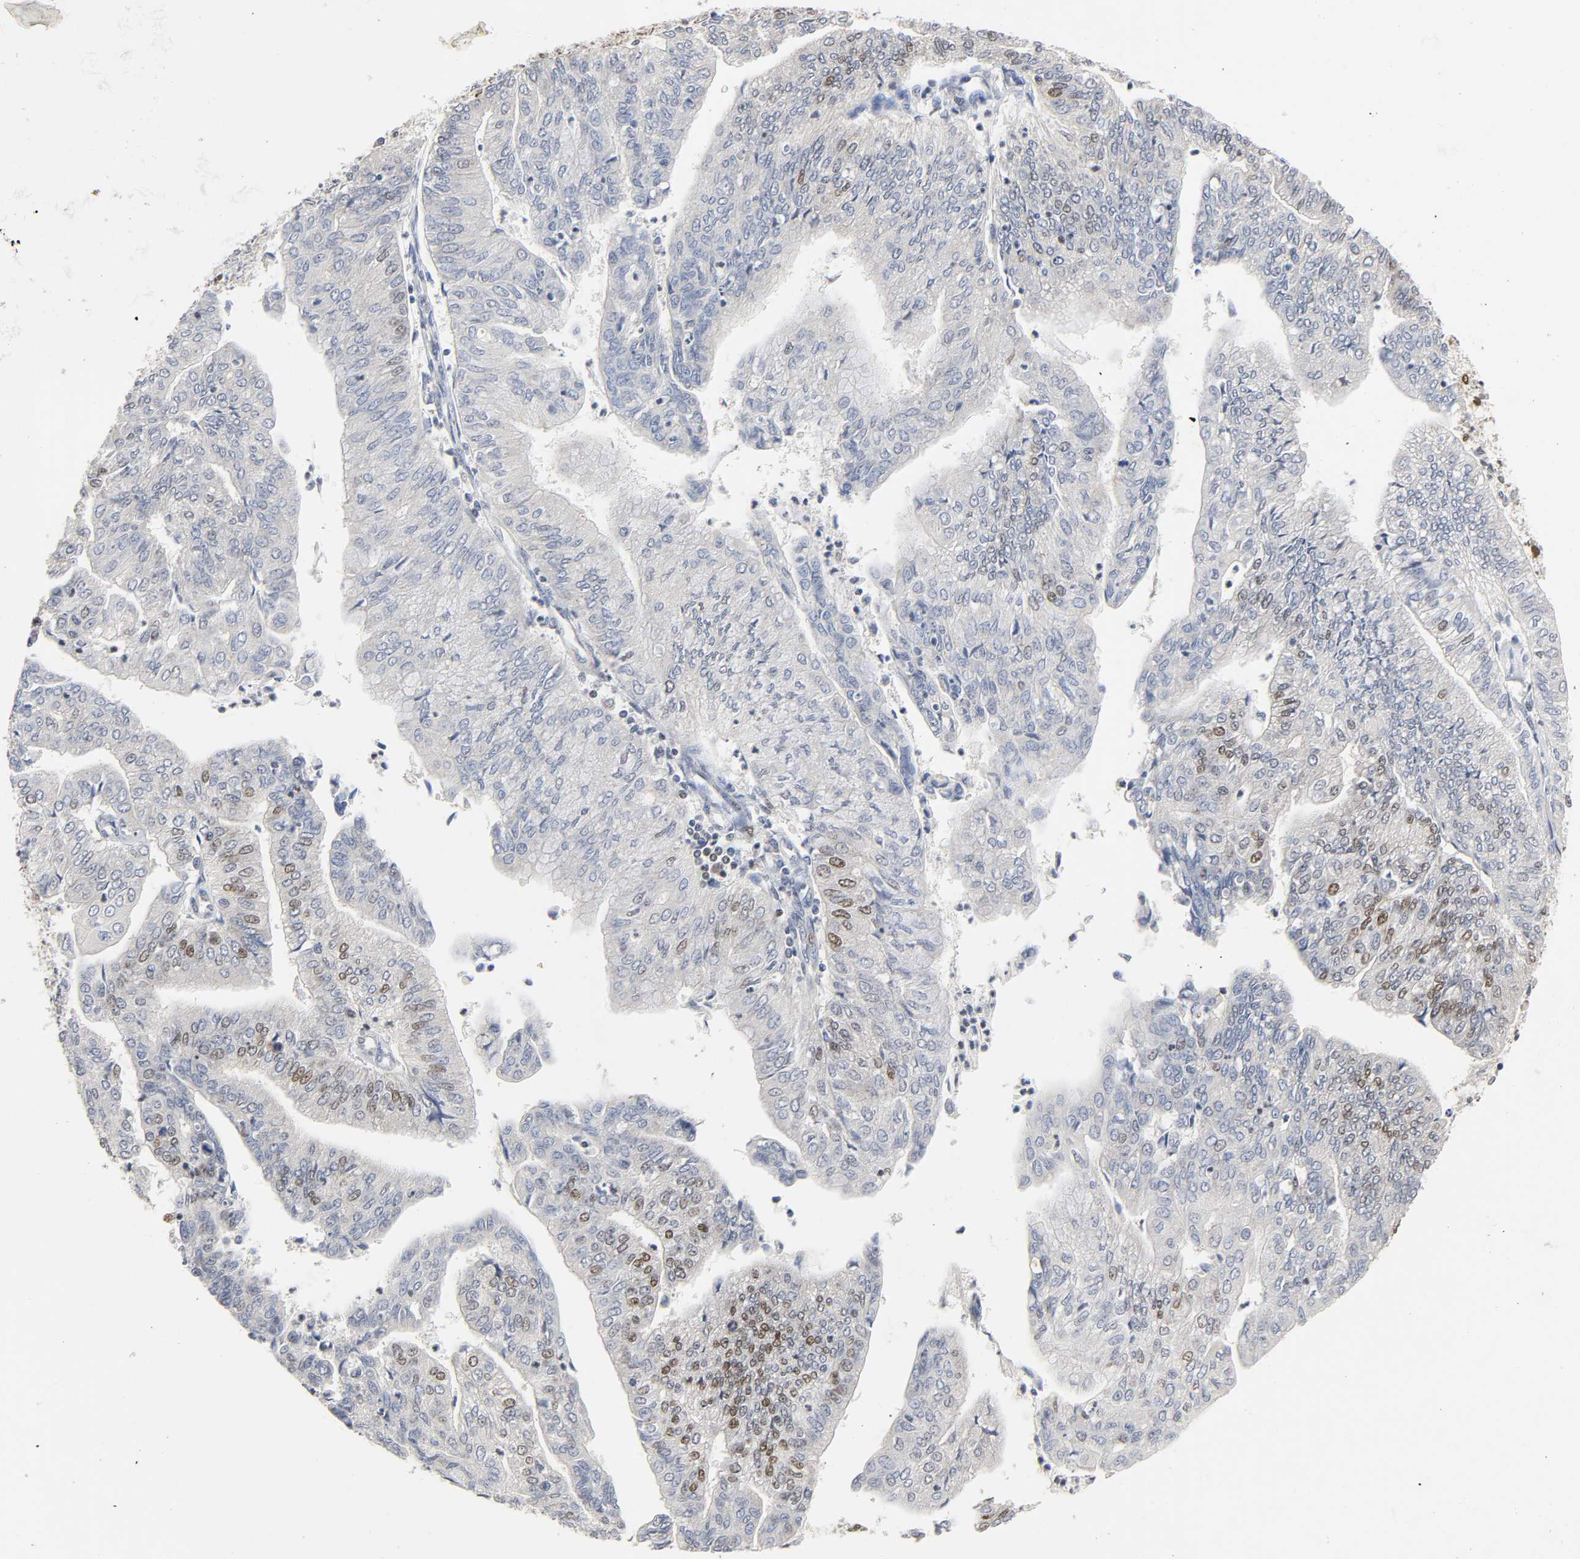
{"staining": {"intensity": "moderate", "quantity": "<25%", "location": "nuclear"}, "tissue": "endometrial cancer", "cell_type": "Tumor cells", "image_type": "cancer", "snomed": [{"axis": "morphology", "description": "Adenocarcinoma, NOS"}, {"axis": "topography", "description": "Endometrium"}], "caption": "This is a photomicrograph of immunohistochemistry (IHC) staining of endometrial adenocarcinoma, which shows moderate positivity in the nuclear of tumor cells.", "gene": "NCOA6", "patient": {"sex": "female", "age": 59}}